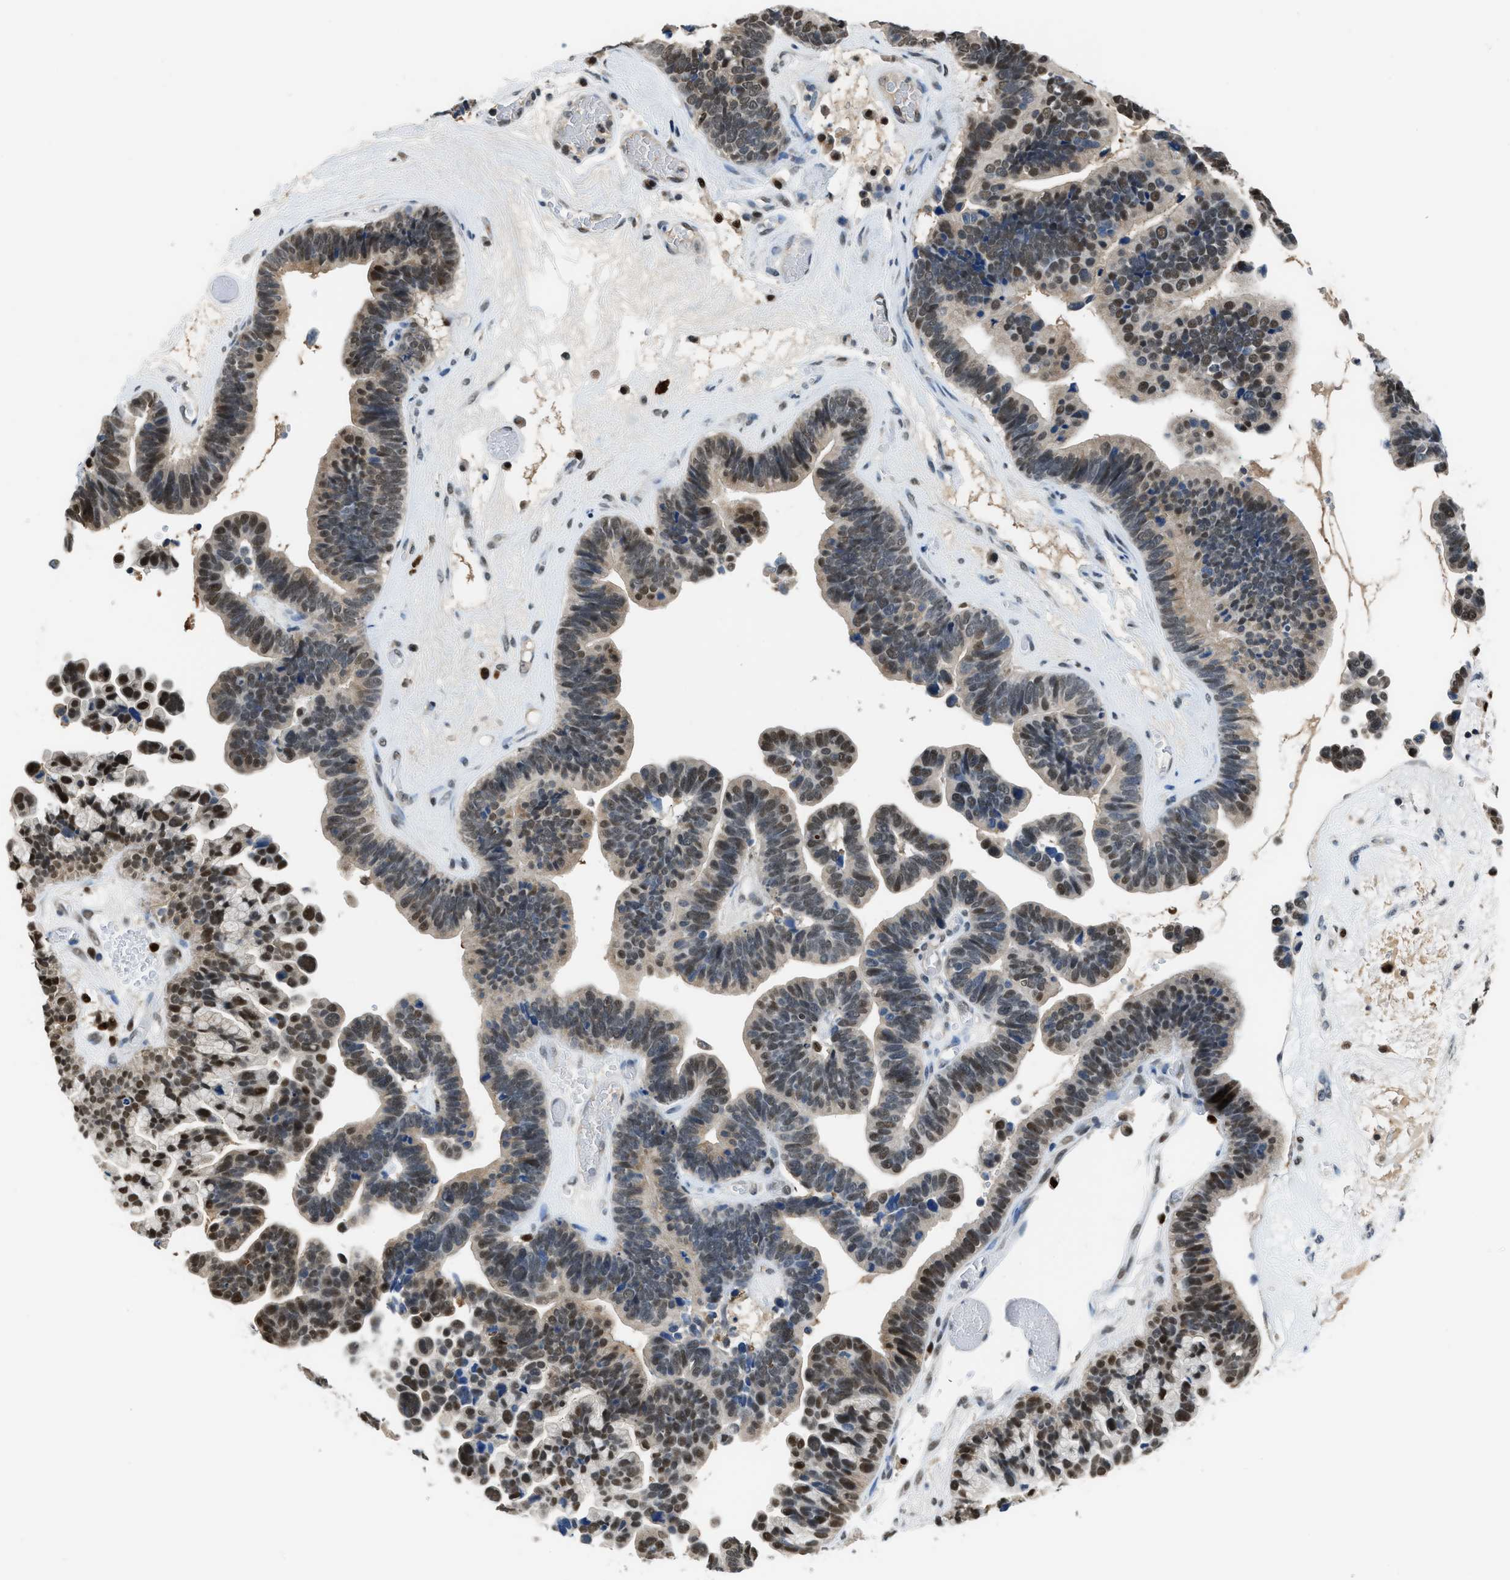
{"staining": {"intensity": "moderate", "quantity": "25%-75%", "location": "nuclear"}, "tissue": "ovarian cancer", "cell_type": "Tumor cells", "image_type": "cancer", "snomed": [{"axis": "morphology", "description": "Cystadenocarcinoma, serous, NOS"}, {"axis": "topography", "description": "Ovary"}], "caption": "A histopathology image of human ovarian cancer (serous cystadenocarcinoma) stained for a protein displays moderate nuclear brown staining in tumor cells. Nuclei are stained in blue.", "gene": "ALX1", "patient": {"sex": "female", "age": 56}}